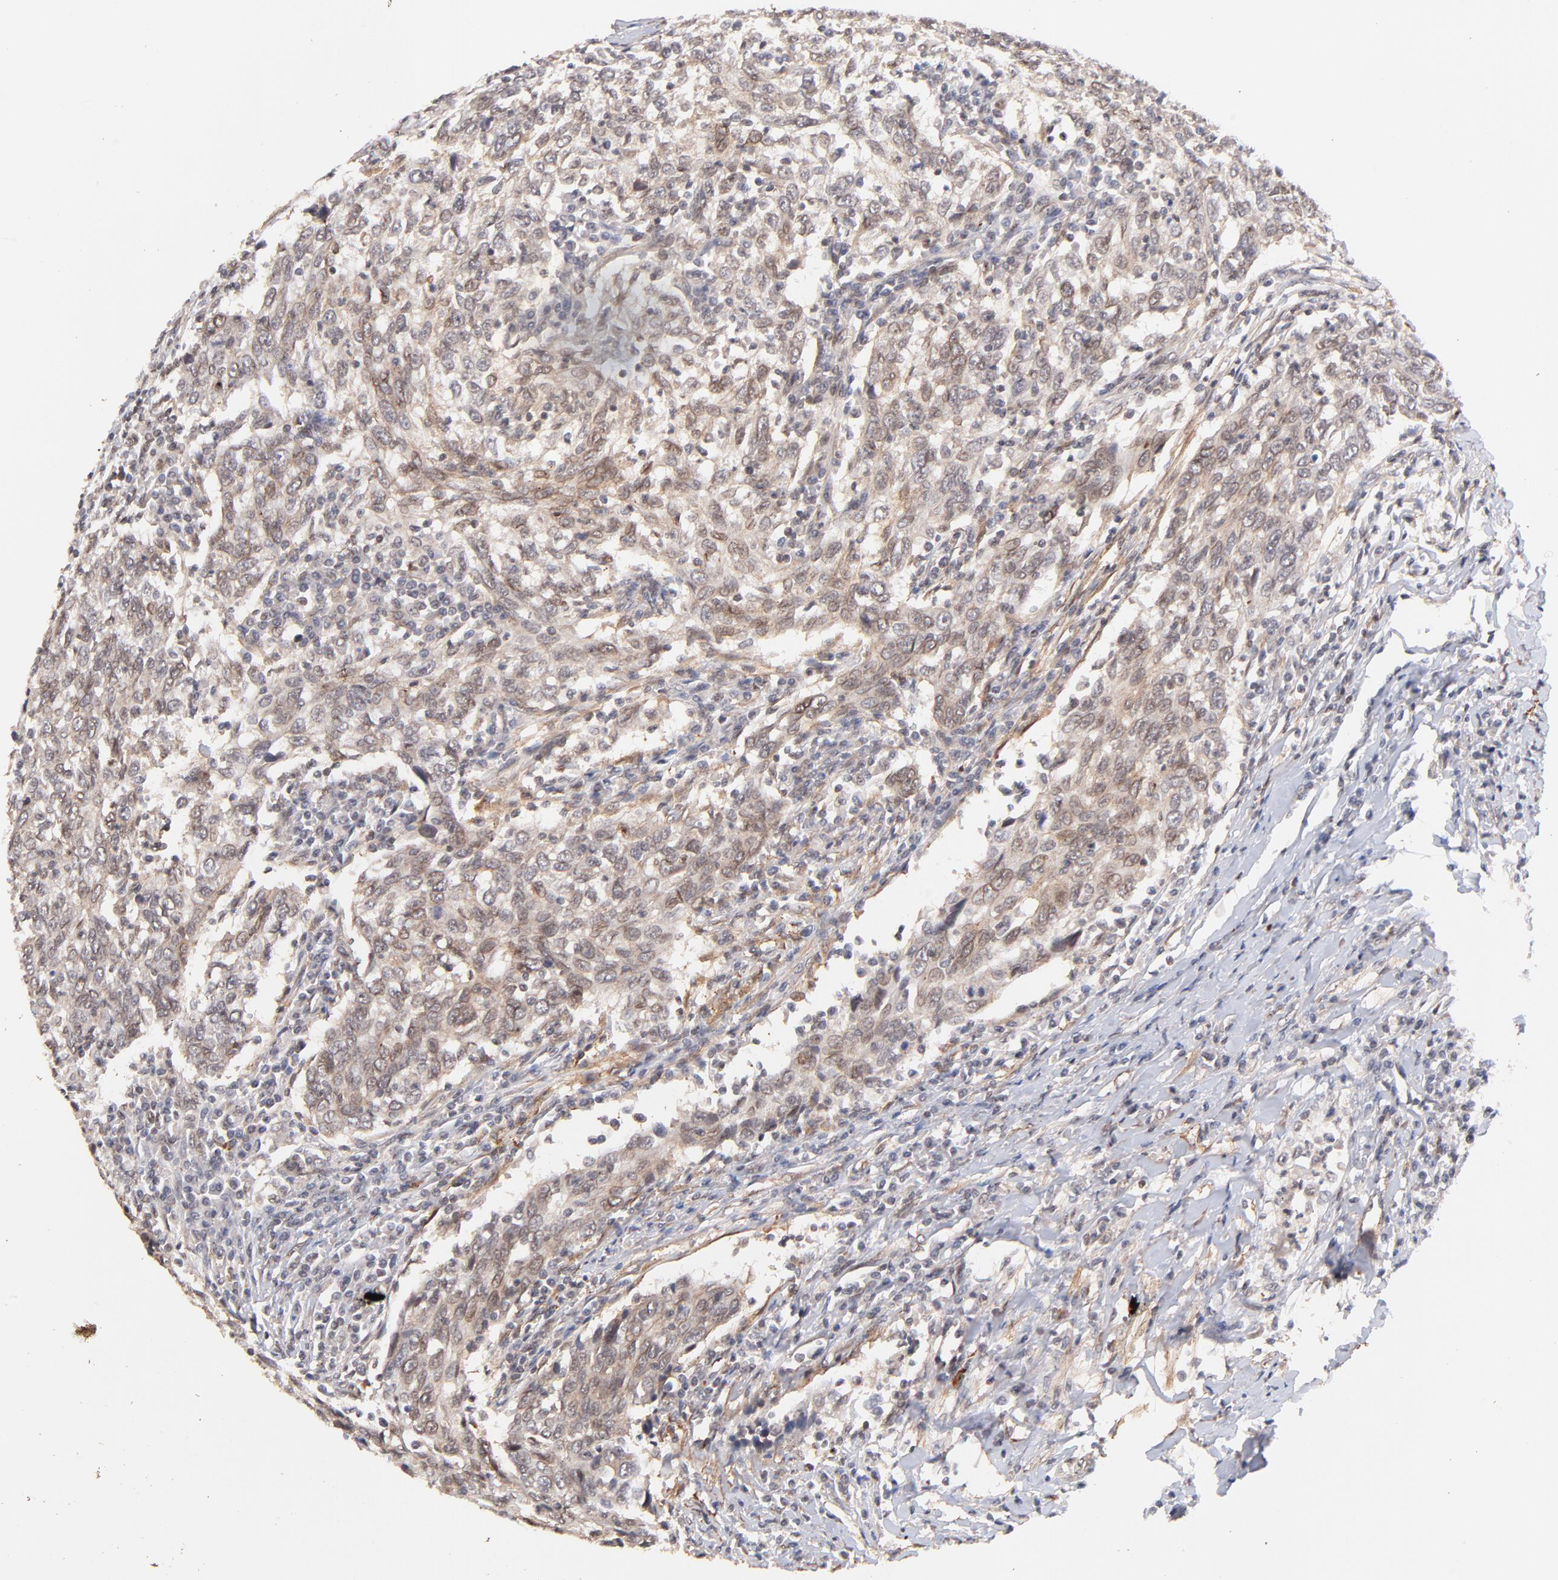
{"staining": {"intensity": "weak", "quantity": ">75%", "location": "cytoplasmic/membranous,nuclear"}, "tissue": "breast cancer", "cell_type": "Tumor cells", "image_type": "cancer", "snomed": [{"axis": "morphology", "description": "Duct carcinoma"}, {"axis": "topography", "description": "Breast"}], "caption": "Weak cytoplasmic/membranous and nuclear positivity for a protein is appreciated in about >75% of tumor cells of breast cancer using immunohistochemistry.", "gene": "ZFP92", "patient": {"sex": "female", "age": 50}}